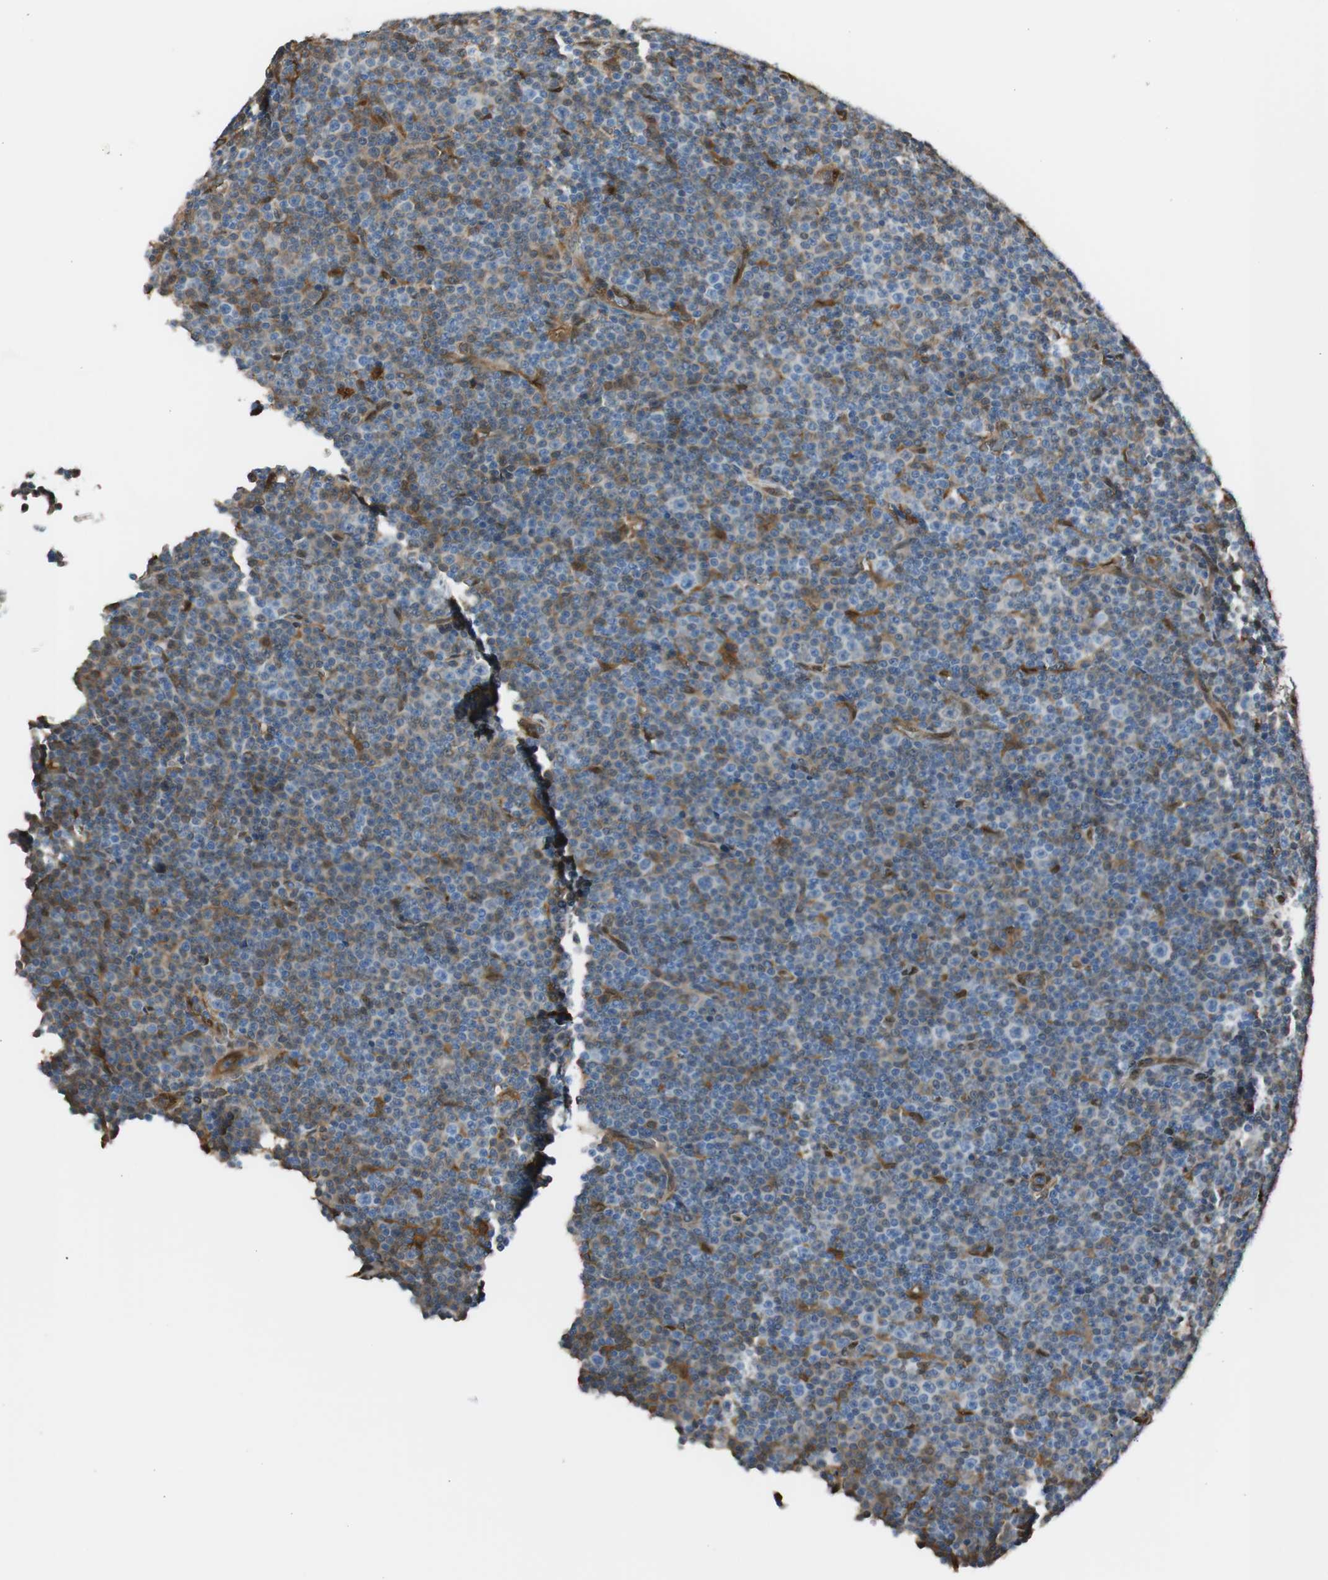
{"staining": {"intensity": "moderate", "quantity": "<25%", "location": "cytoplasmic/membranous"}, "tissue": "lymphoma", "cell_type": "Tumor cells", "image_type": "cancer", "snomed": [{"axis": "morphology", "description": "Malignant lymphoma, non-Hodgkin's type, Low grade"}, {"axis": "topography", "description": "Lymph node"}], "caption": "Immunohistochemical staining of human low-grade malignant lymphoma, non-Hodgkin's type shows low levels of moderate cytoplasmic/membranous protein expression in approximately <25% of tumor cells. Using DAB (brown) and hematoxylin (blue) stains, captured at high magnification using brightfield microscopy.", "gene": "SERPINB6", "patient": {"sex": "female", "age": 67}}